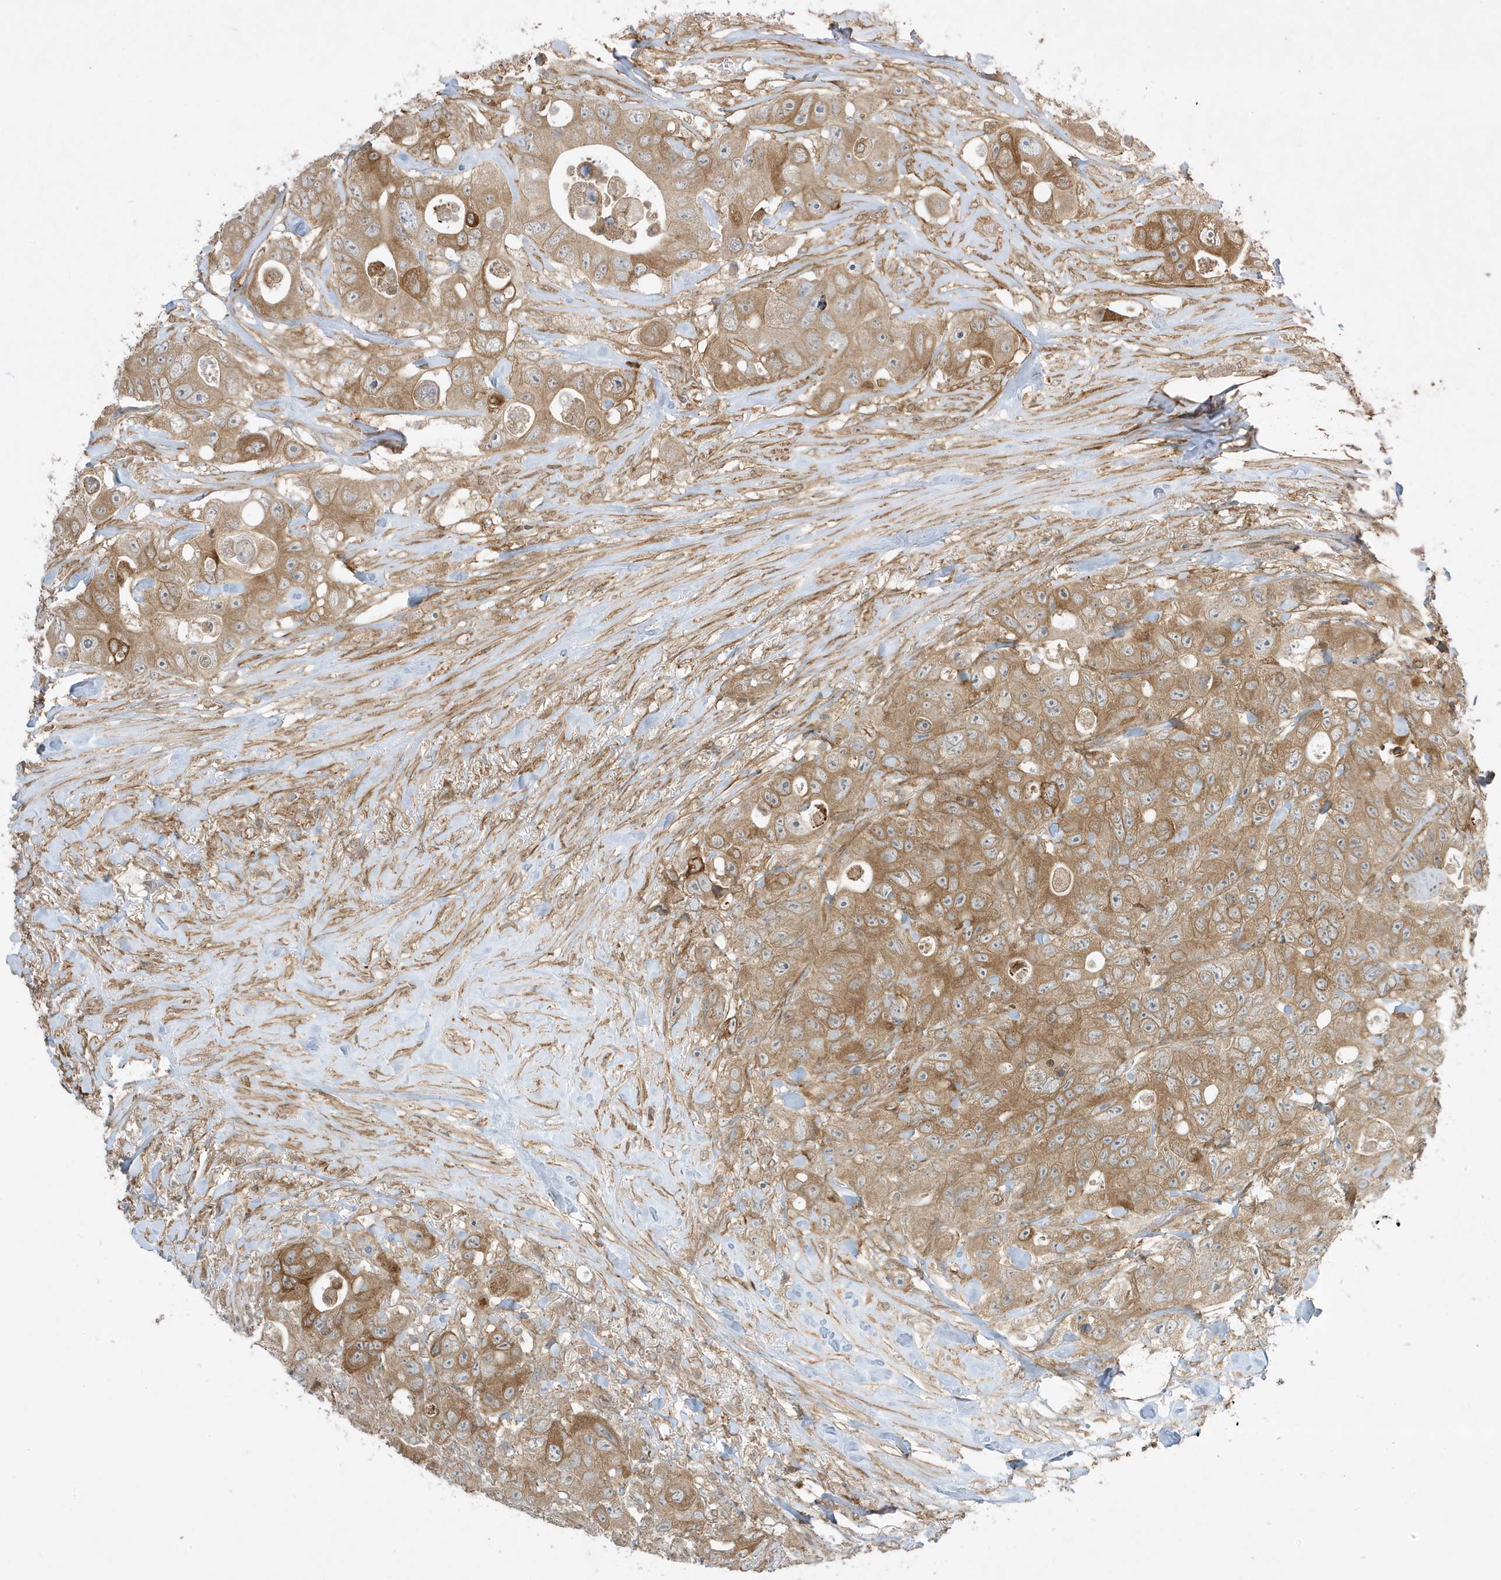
{"staining": {"intensity": "moderate", "quantity": ">75%", "location": "cytoplasmic/membranous"}, "tissue": "colorectal cancer", "cell_type": "Tumor cells", "image_type": "cancer", "snomed": [{"axis": "morphology", "description": "Adenocarcinoma, NOS"}, {"axis": "topography", "description": "Colon"}], "caption": "Colorectal cancer stained with IHC reveals moderate cytoplasmic/membranous staining in about >75% of tumor cells.", "gene": "SCARF2", "patient": {"sex": "female", "age": 46}}